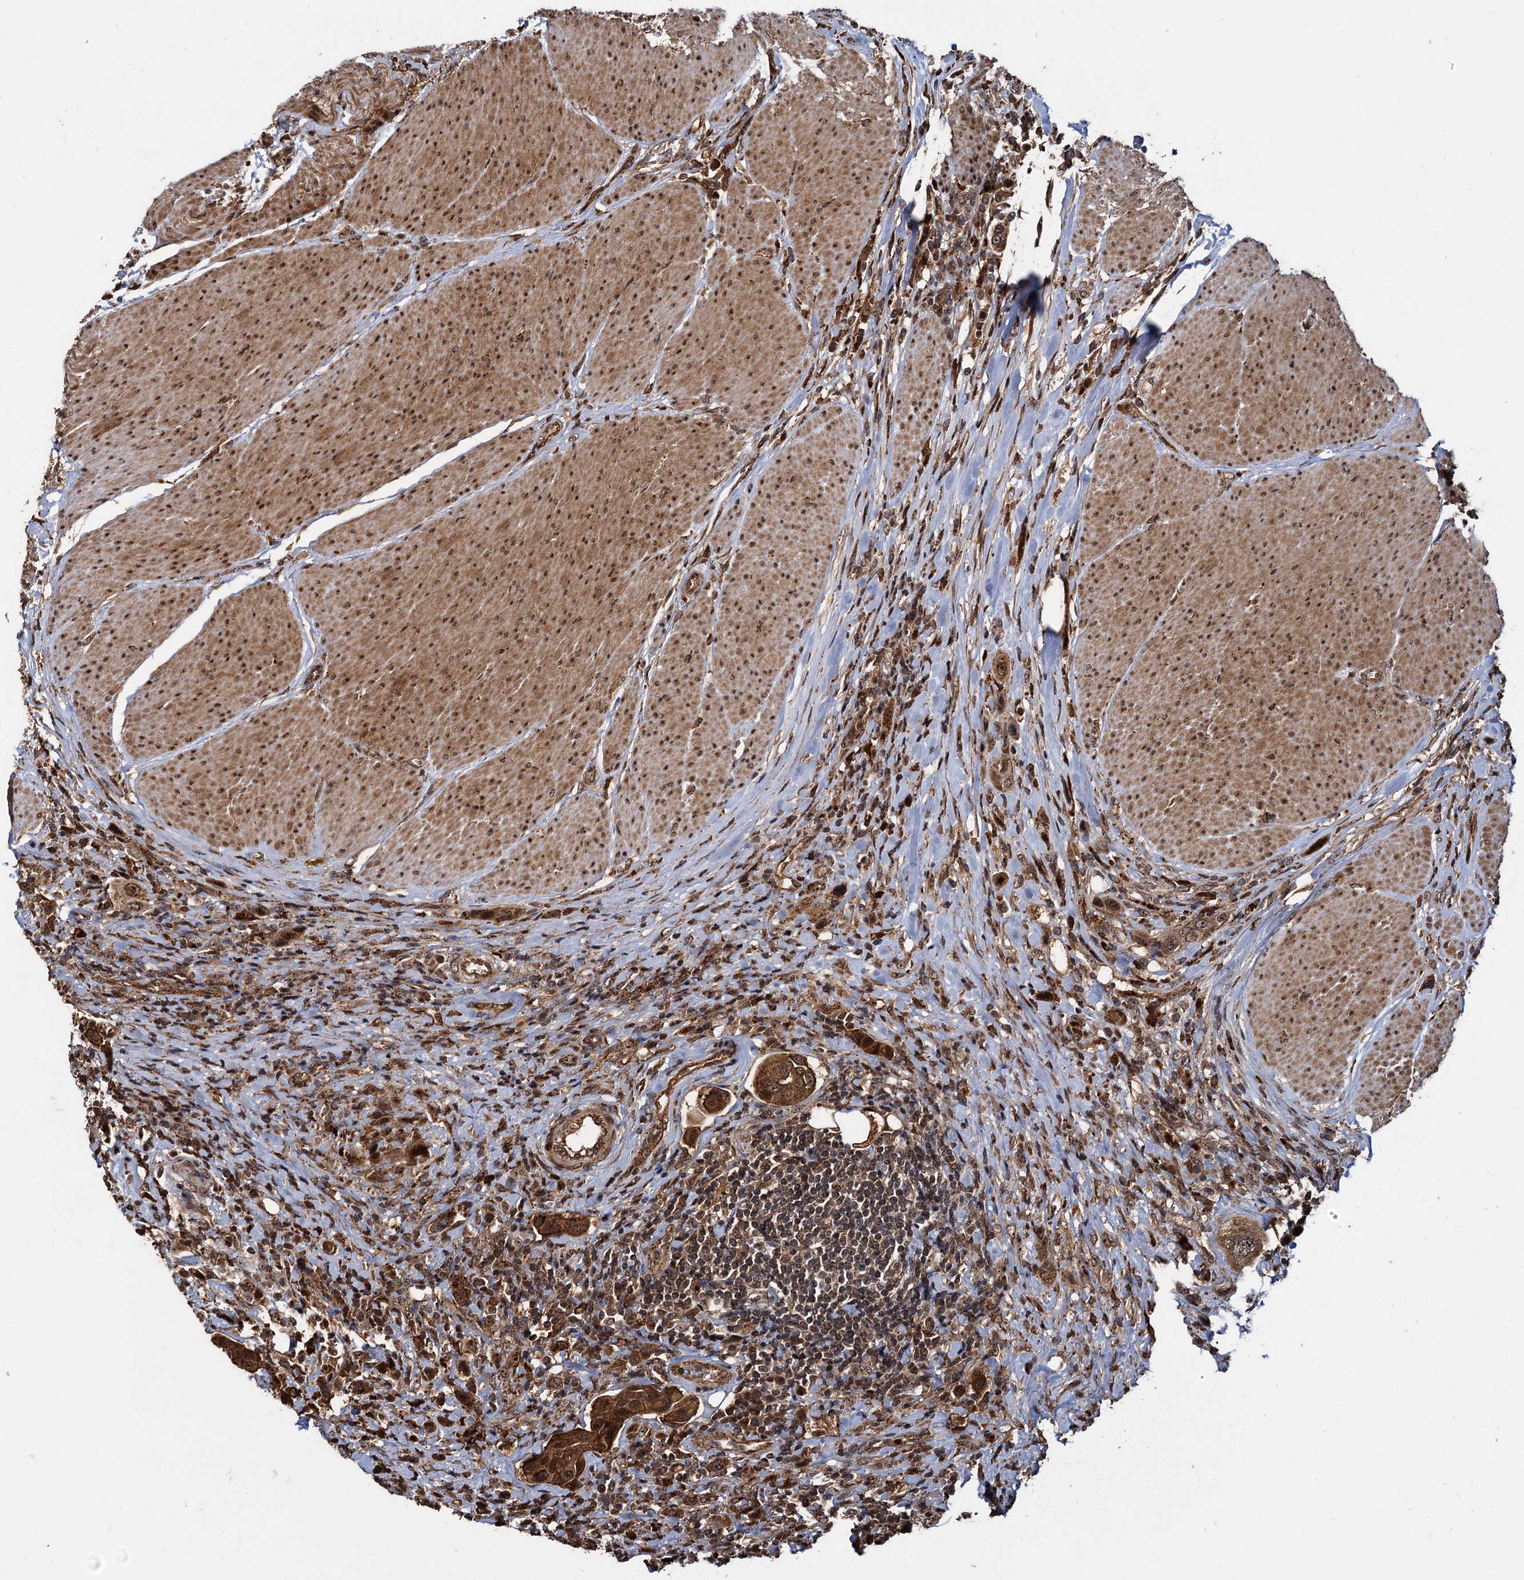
{"staining": {"intensity": "strong", "quantity": ">75%", "location": "cytoplasmic/membranous,nuclear"}, "tissue": "urothelial cancer", "cell_type": "Tumor cells", "image_type": "cancer", "snomed": [{"axis": "morphology", "description": "Urothelial carcinoma, High grade"}, {"axis": "topography", "description": "Urinary bladder"}], "caption": "DAB (3,3'-diaminobenzidine) immunohistochemical staining of human urothelial cancer demonstrates strong cytoplasmic/membranous and nuclear protein positivity in about >75% of tumor cells.", "gene": "CEP192", "patient": {"sex": "male", "age": 50}}